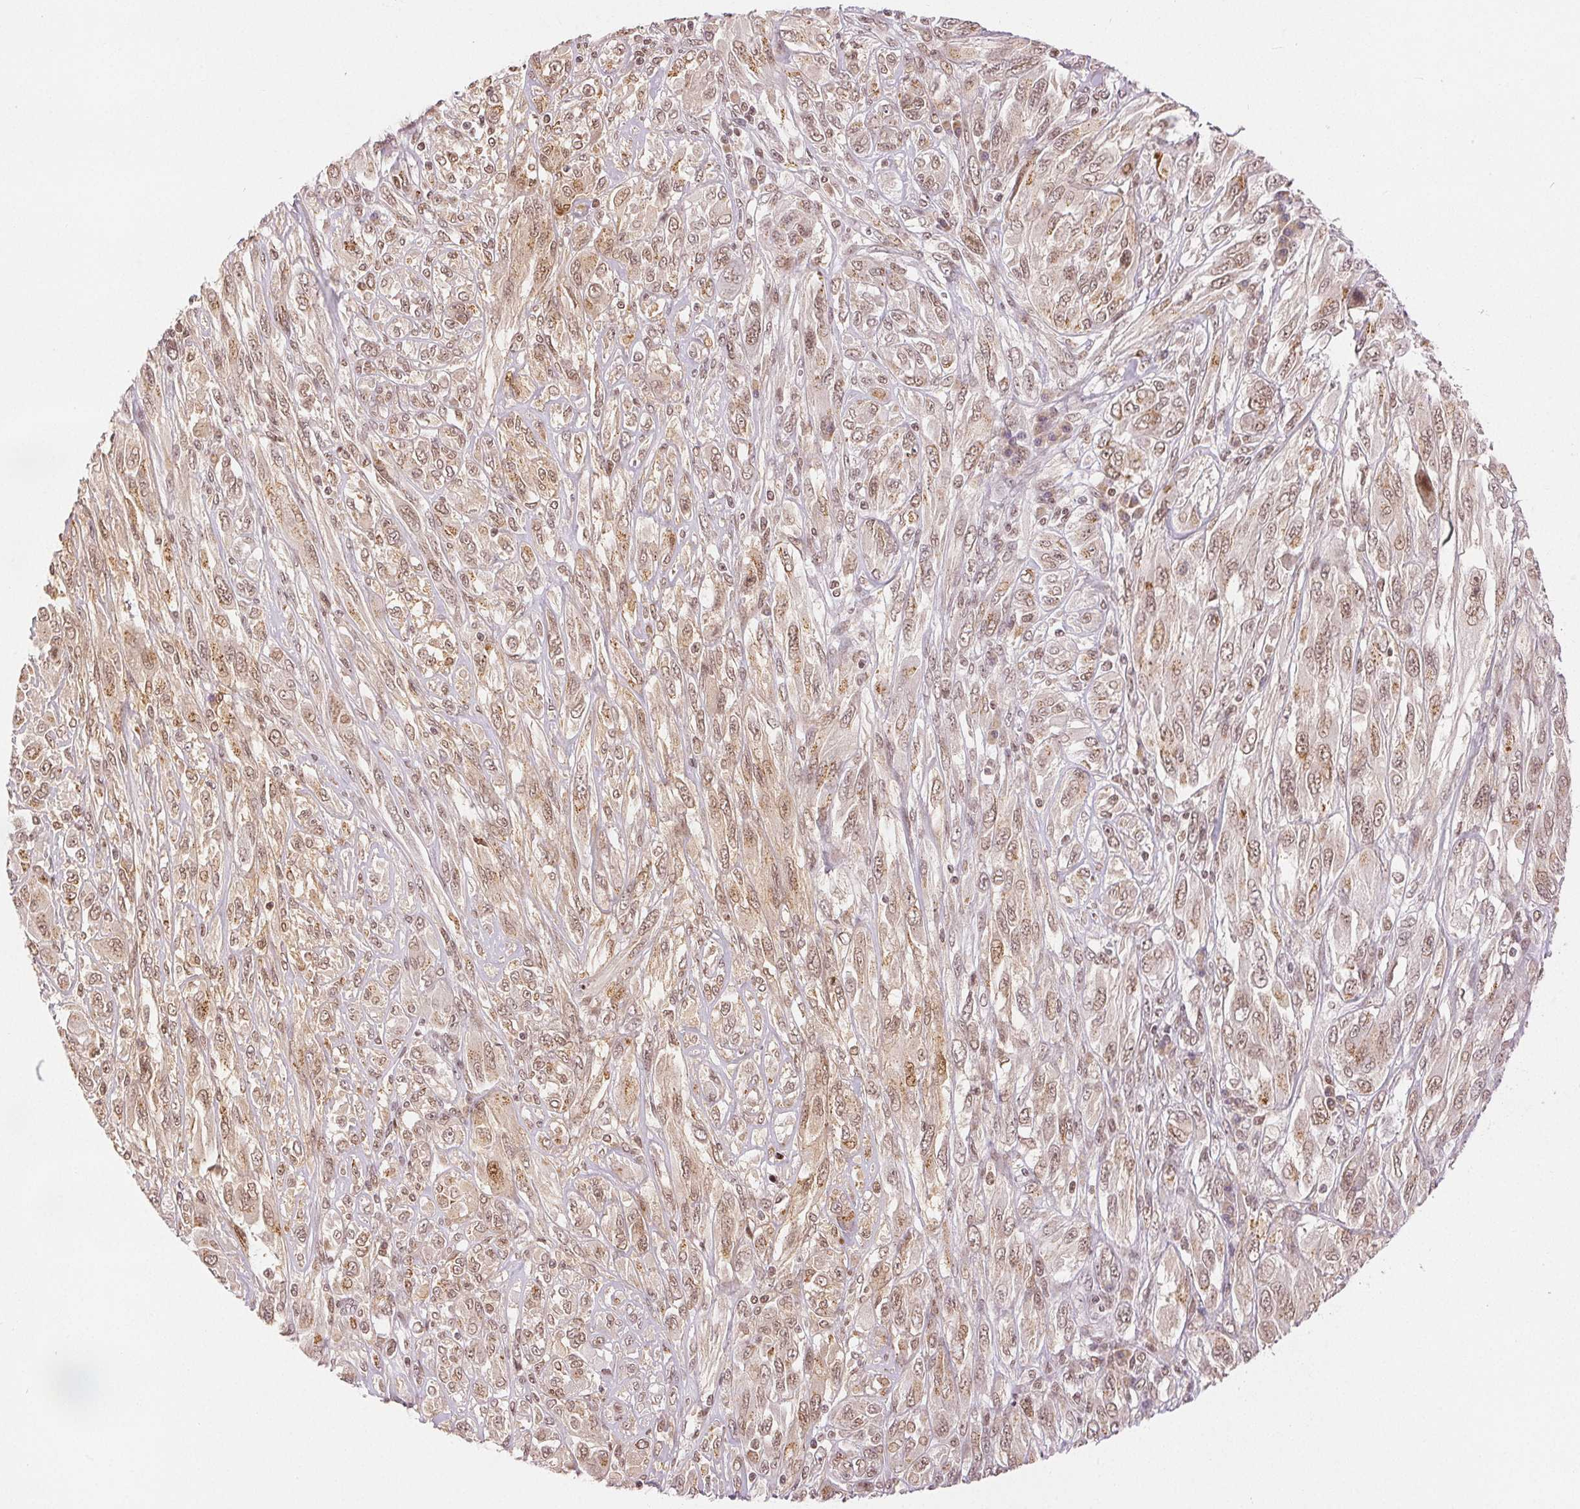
{"staining": {"intensity": "moderate", "quantity": ">75%", "location": "nuclear"}, "tissue": "melanoma", "cell_type": "Tumor cells", "image_type": "cancer", "snomed": [{"axis": "morphology", "description": "Malignant melanoma, NOS"}, {"axis": "topography", "description": "Skin"}], "caption": "Melanoma stained with DAB (3,3'-diaminobenzidine) immunohistochemistry displays medium levels of moderate nuclear staining in approximately >75% of tumor cells. Immunohistochemistry stains the protein in brown and the nuclei are stained blue.", "gene": "DEK", "patient": {"sex": "female", "age": 91}}